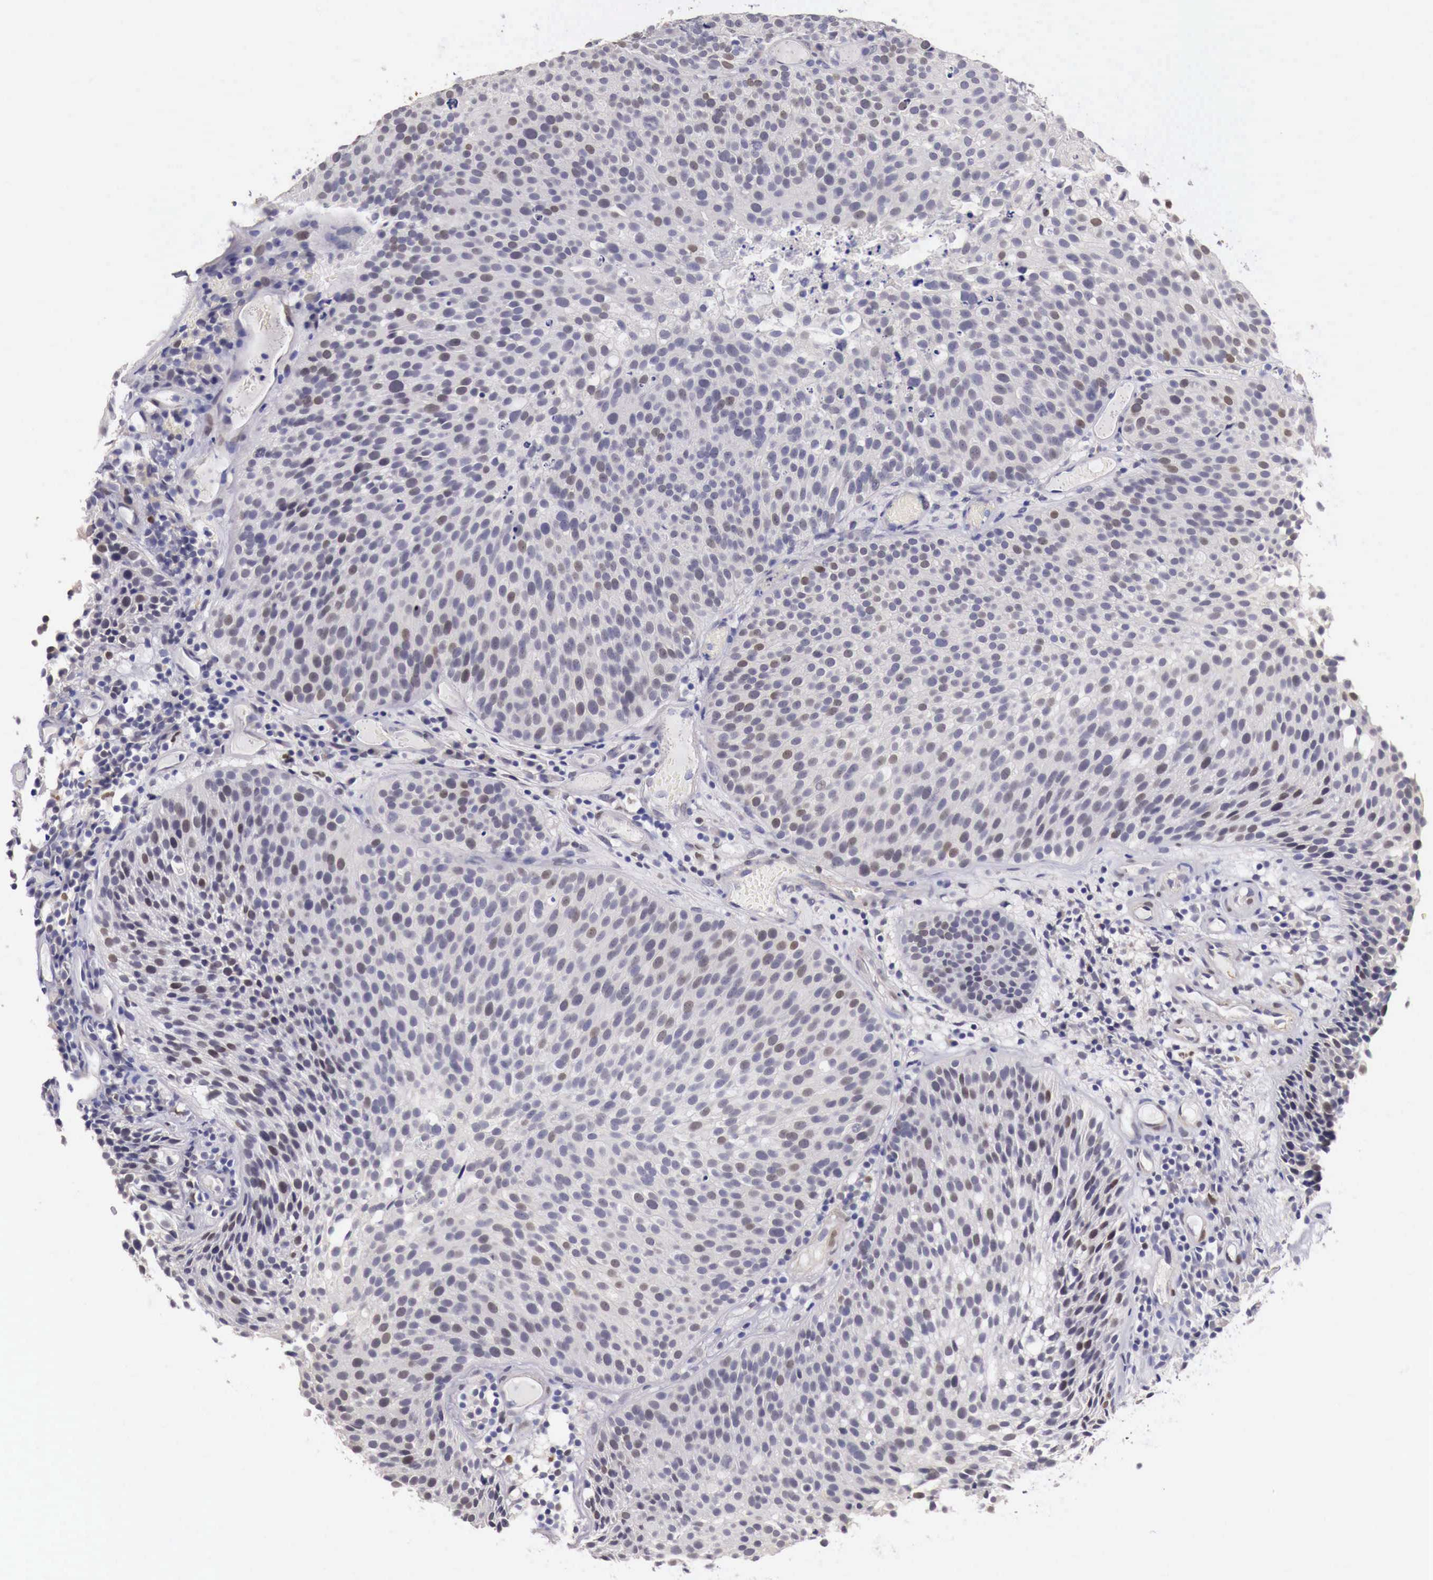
{"staining": {"intensity": "negative", "quantity": "none", "location": "none"}, "tissue": "urothelial cancer", "cell_type": "Tumor cells", "image_type": "cancer", "snomed": [{"axis": "morphology", "description": "Urothelial carcinoma, Low grade"}, {"axis": "topography", "description": "Urinary bladder"}], "caption": "Tumor cells are negative for protein expression in human urothelial cancer.", "gene": "ENOX2", "patient": {"sex": "male", "age": 85}}